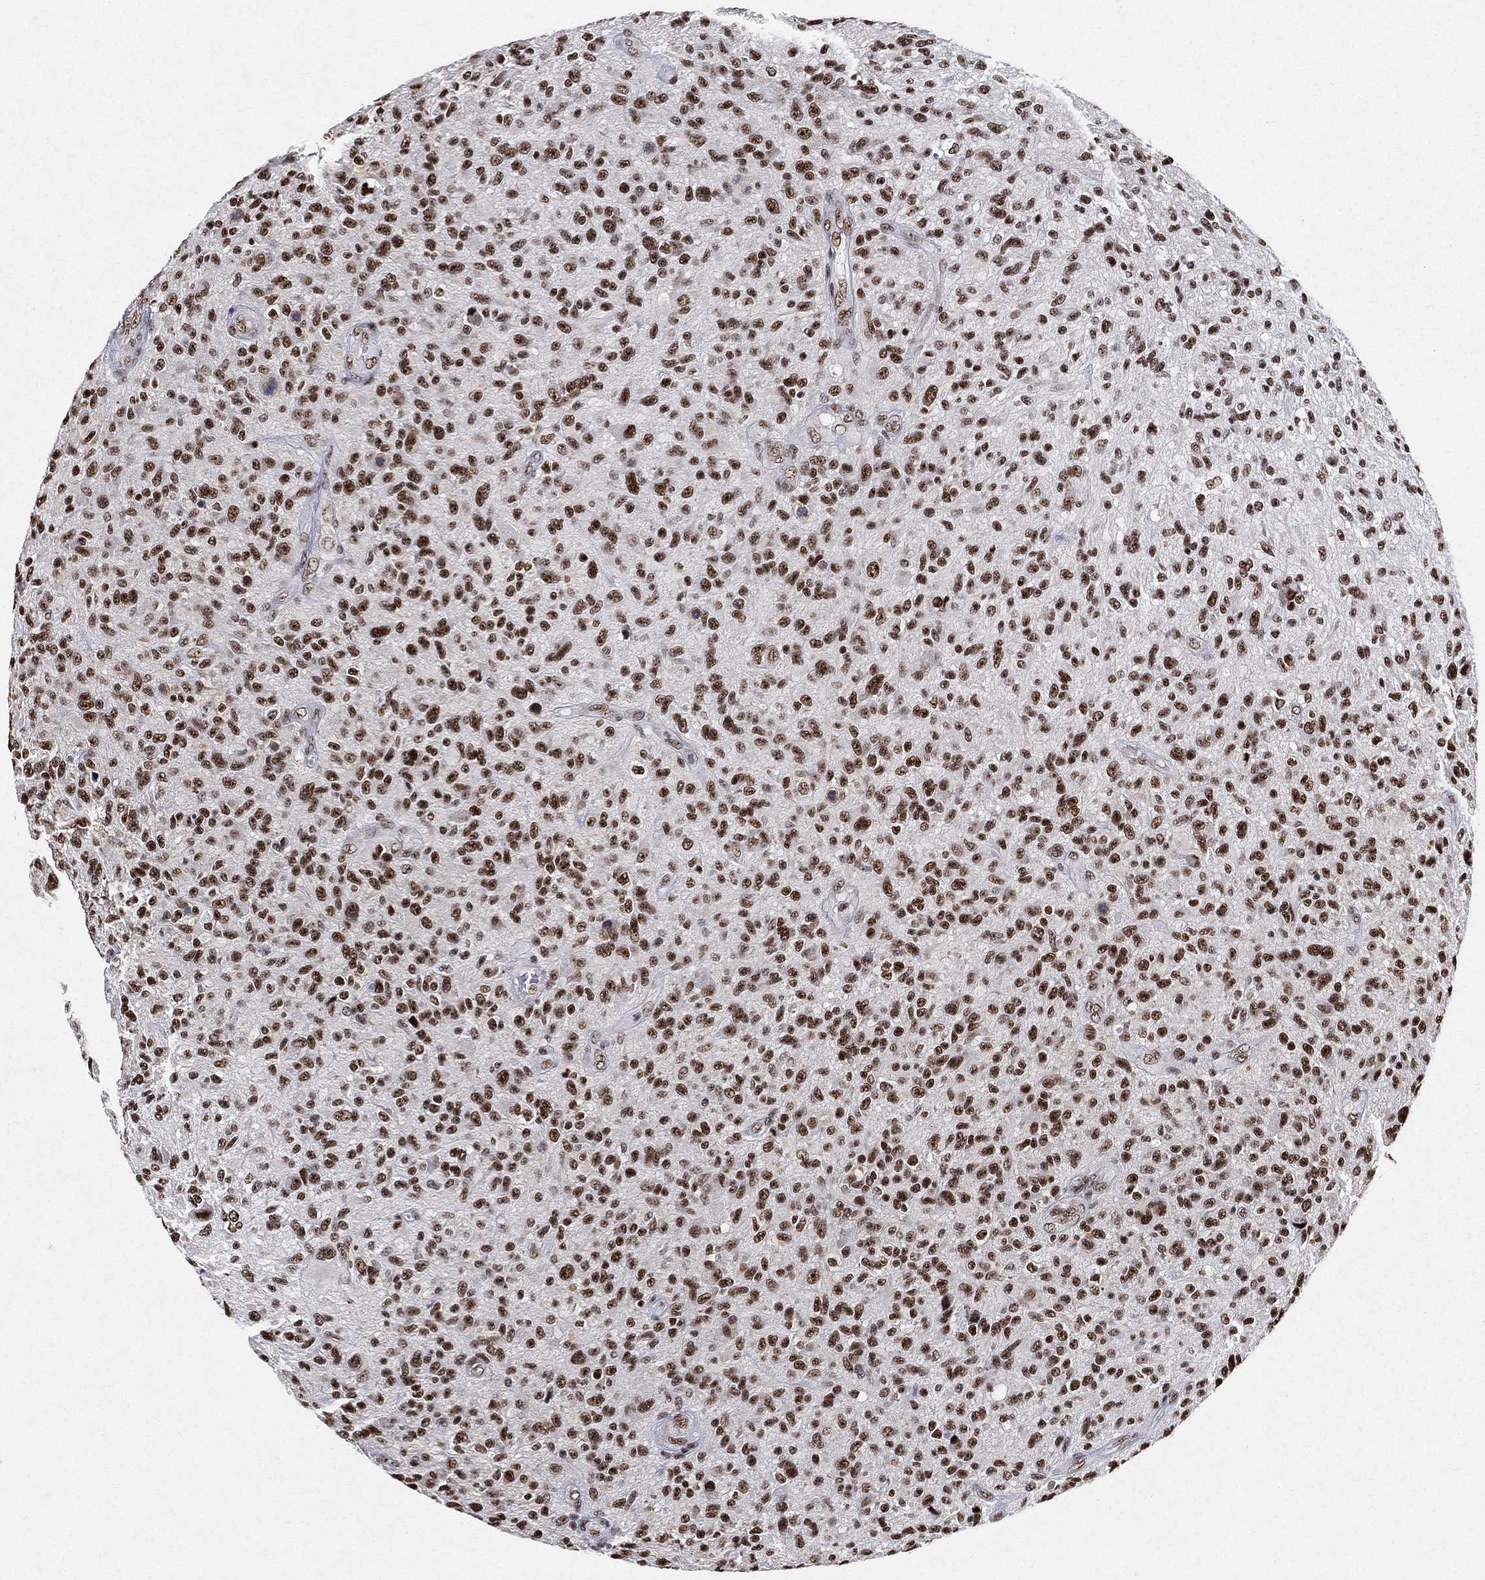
{"staining": {"intensity": "strong", "quantity": ">75%", "location": "nuclear"}, "tissue": "glioma", "cell_type": "Tumor cells", "image_type": "cancer", "snomed": [{"axis": "morphology", "description": "Glioma, malignant, High grade"}, {"axis": "topography", "description": "Brain"}], "caption": "Glioma stained with a protein marker displays strong staining in tumor cells.", "gene": "DDX27", "patient": {"sex": "male", "age": 47}}